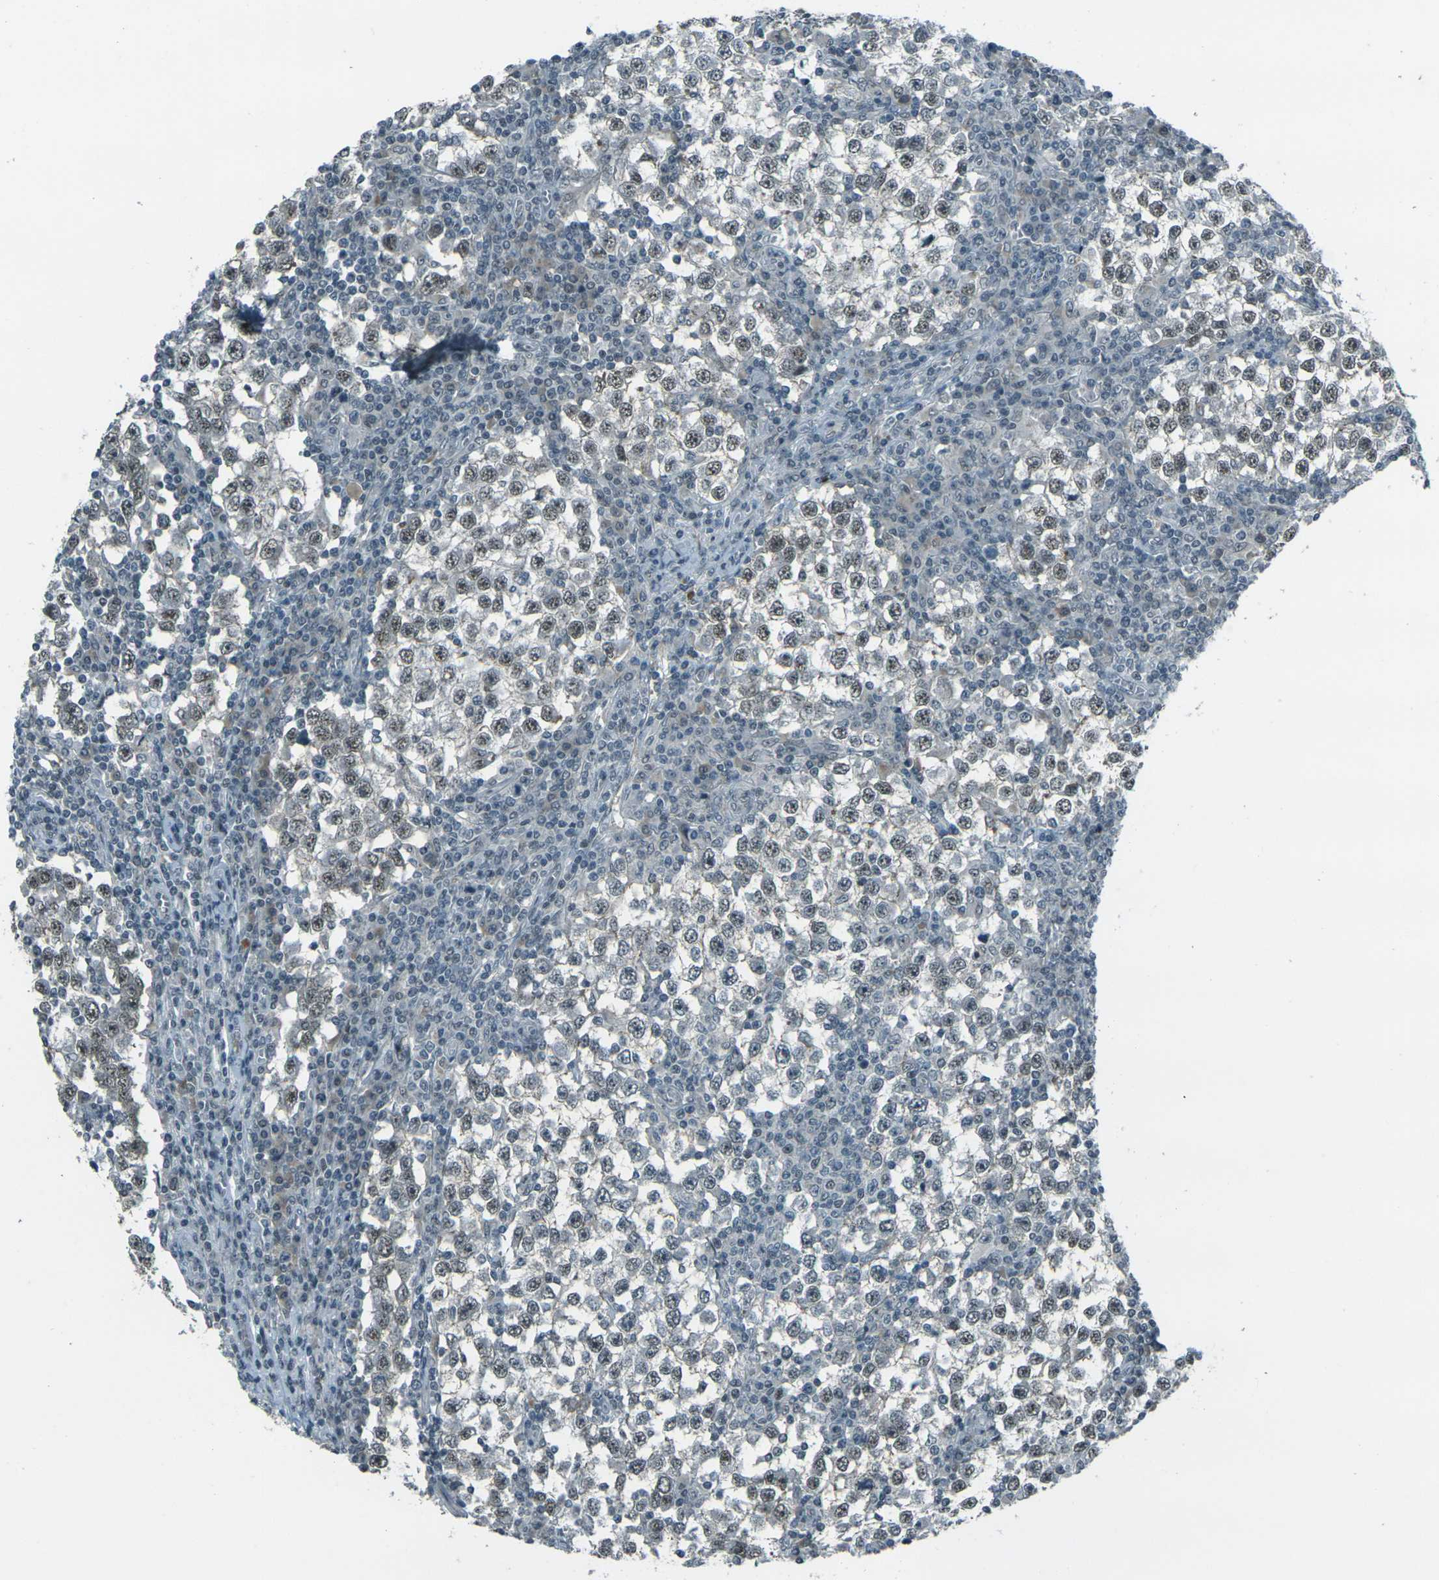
{"staining": {"intensity": "weak", "quantity": "25%-75%", "location": "nuclear"}, "tissue": "testis cancer", "cell_type": "Tumor cells", "image_type": "cancer", "snomed": [{"axis": "morphology", "description": "Seminoma, NOS"}, {"axis": "topography", "description": "Testis"}], "caption": "Protein expression analysis of human testis cancer reveals weak nuclear staining in approximately 25%-75% of tumor cells.", "gene": "GPR19", "patient": {"sex": "male", "age": 65}}